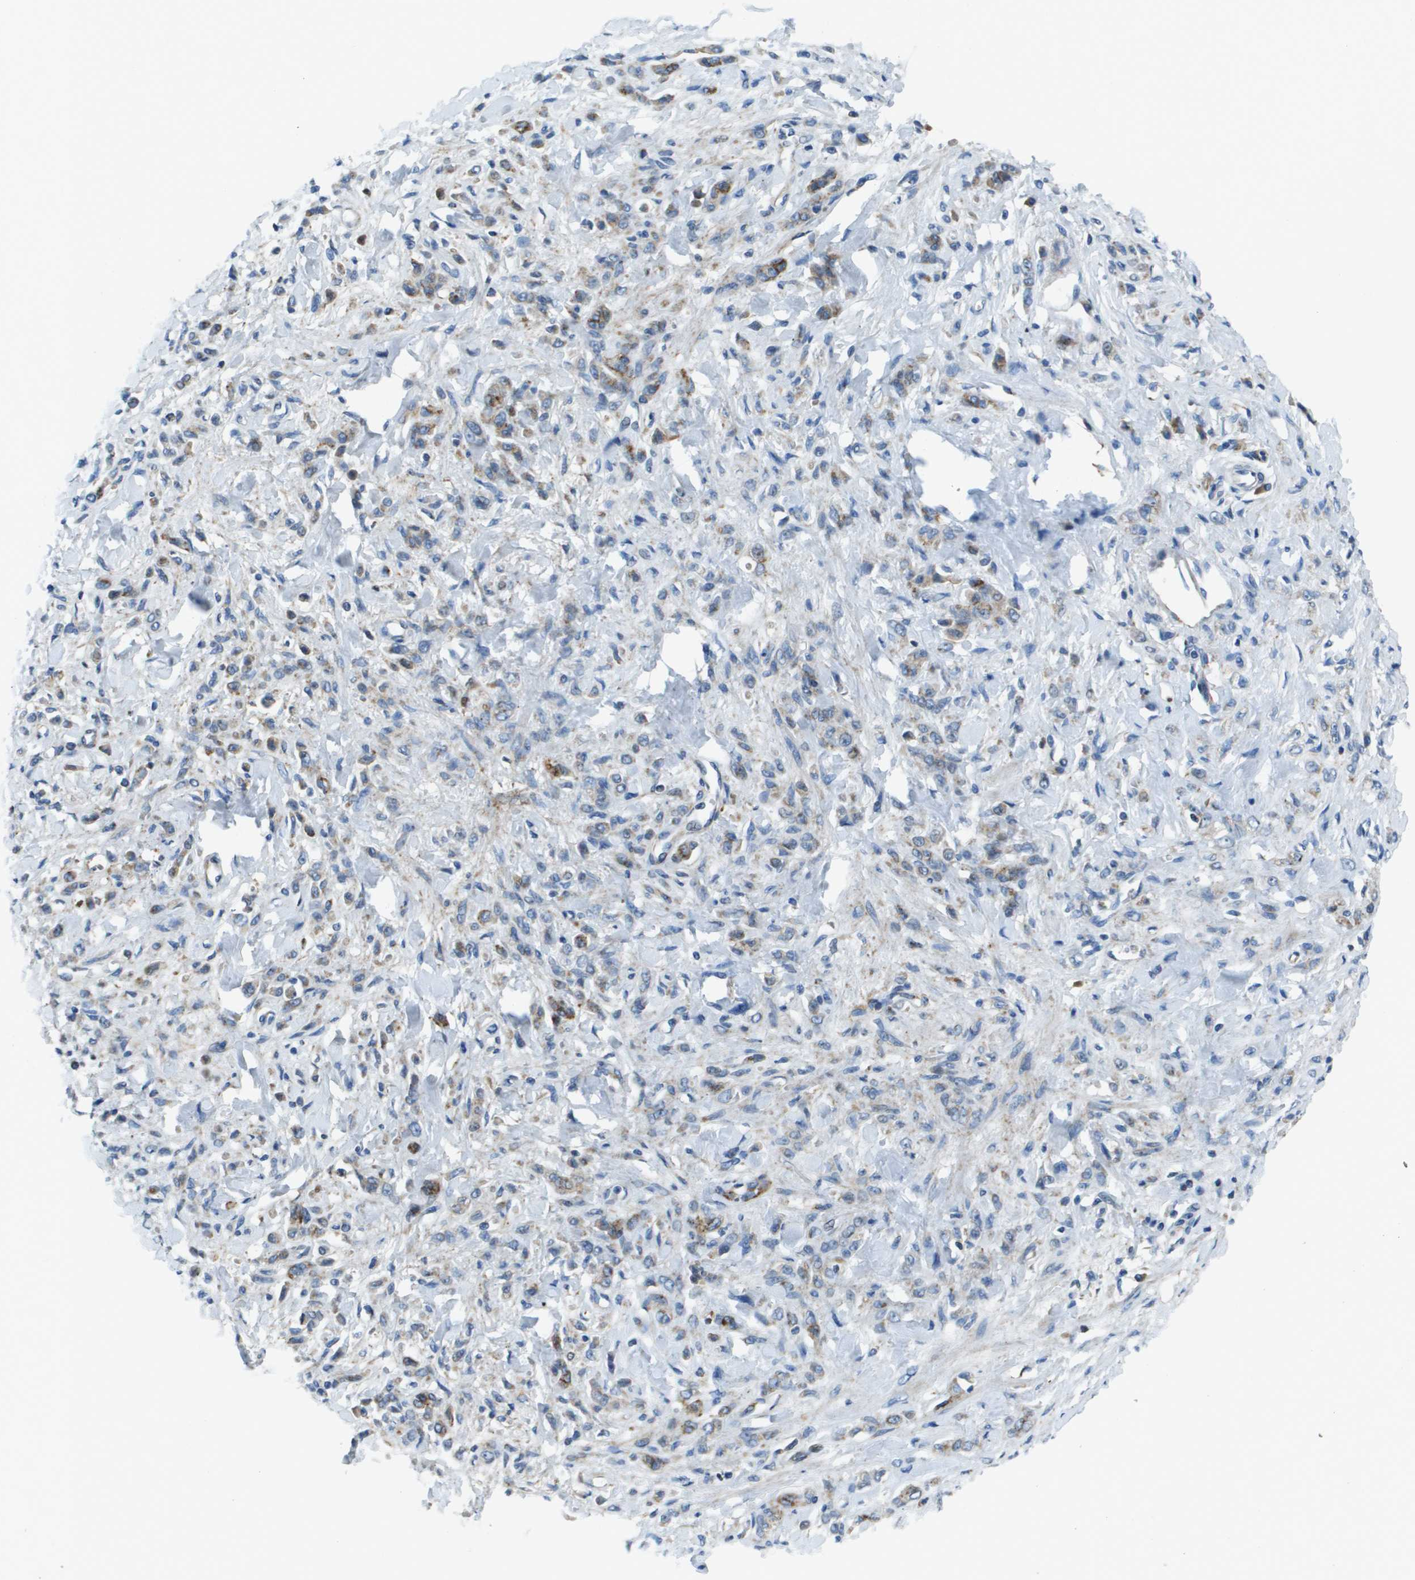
{"staining": {"intensity": "moderate", "quantity": "<25%", "location": "cytoplasmic/membranous"}, "tissue": "stomach cancer", "cell_type": "Tumor cells", "image_type": "cancer", "snomed": [{"axis": "morphology", "description": "Normal tissue, NOS"}, {"axis": "morphology", "description": "Adenocarcinoma, NOS"}, {"axis": "topography", "description": "Stomach"}], "caption": "Approximately <25% of tumor cells in adenocarcinoma (stomach) display moderate cytoplasmic/membranous protein expression as visualized by brown immunohistochemical staining.", "gene": "SDC1", "patient": {"sex": "male", "age": 82}}